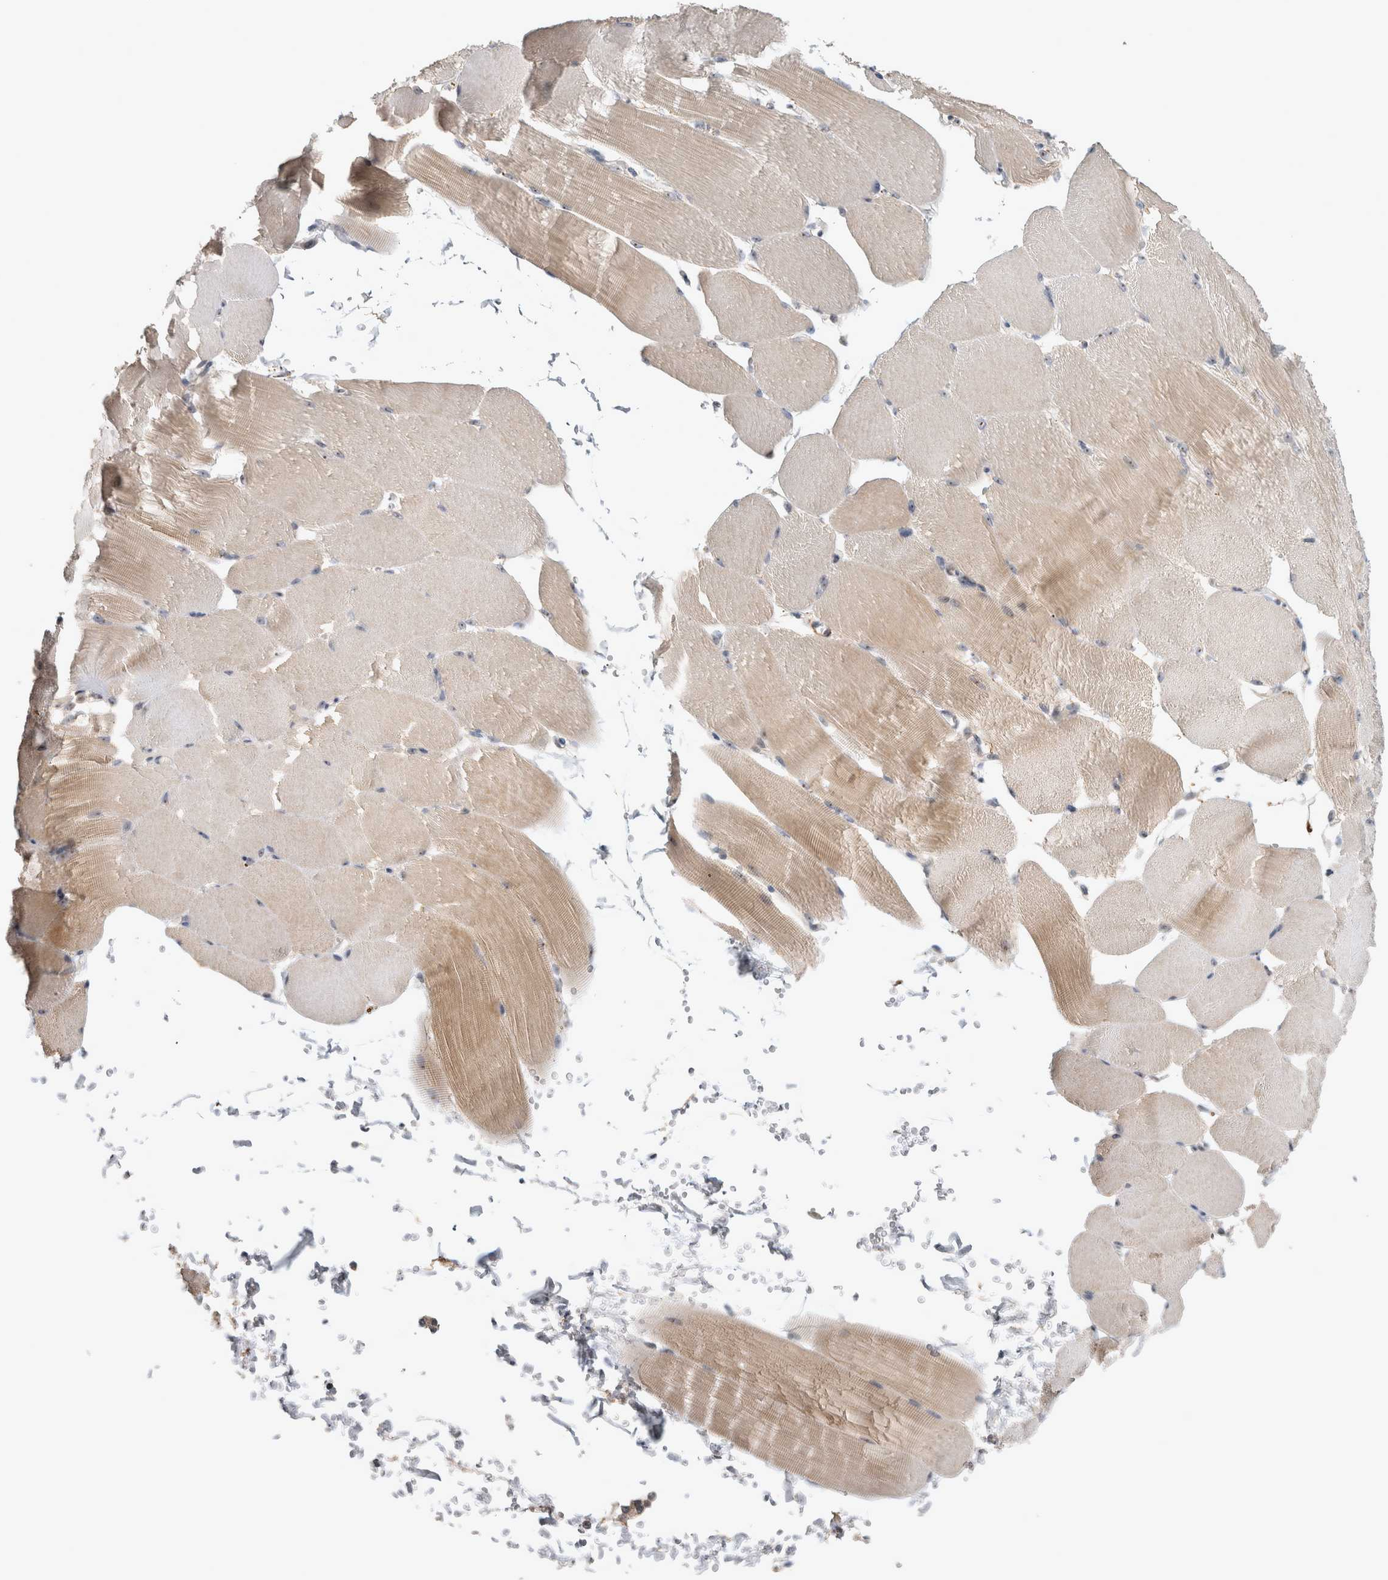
{"staining": {"intensity": "moderate", "quantity": "<25%", "location": "cytoplasmic/membranous,nuclear"}, "tissue": "skeletal muscle", "cell_type": "Myocytes", "image_type": "normal", "snomed": [{"axis": "morphology", "description": "Normal tissue, NOS"}, {"axis": "topography", "description": "Skeletal muscle"}, {"axis": "topography", "description": "Parathyroid gland"}], "caption": "Protein expression analysis of normal skeletal muscle shows moderate cytoplasmic/membranous,nuclear staining in approximately <25% of myocytes. The protein of interest is shown in brown color, while the nuclei are stained blue.", "gene": "RBM28", "patient": {"sex": "female", "age": 37}}